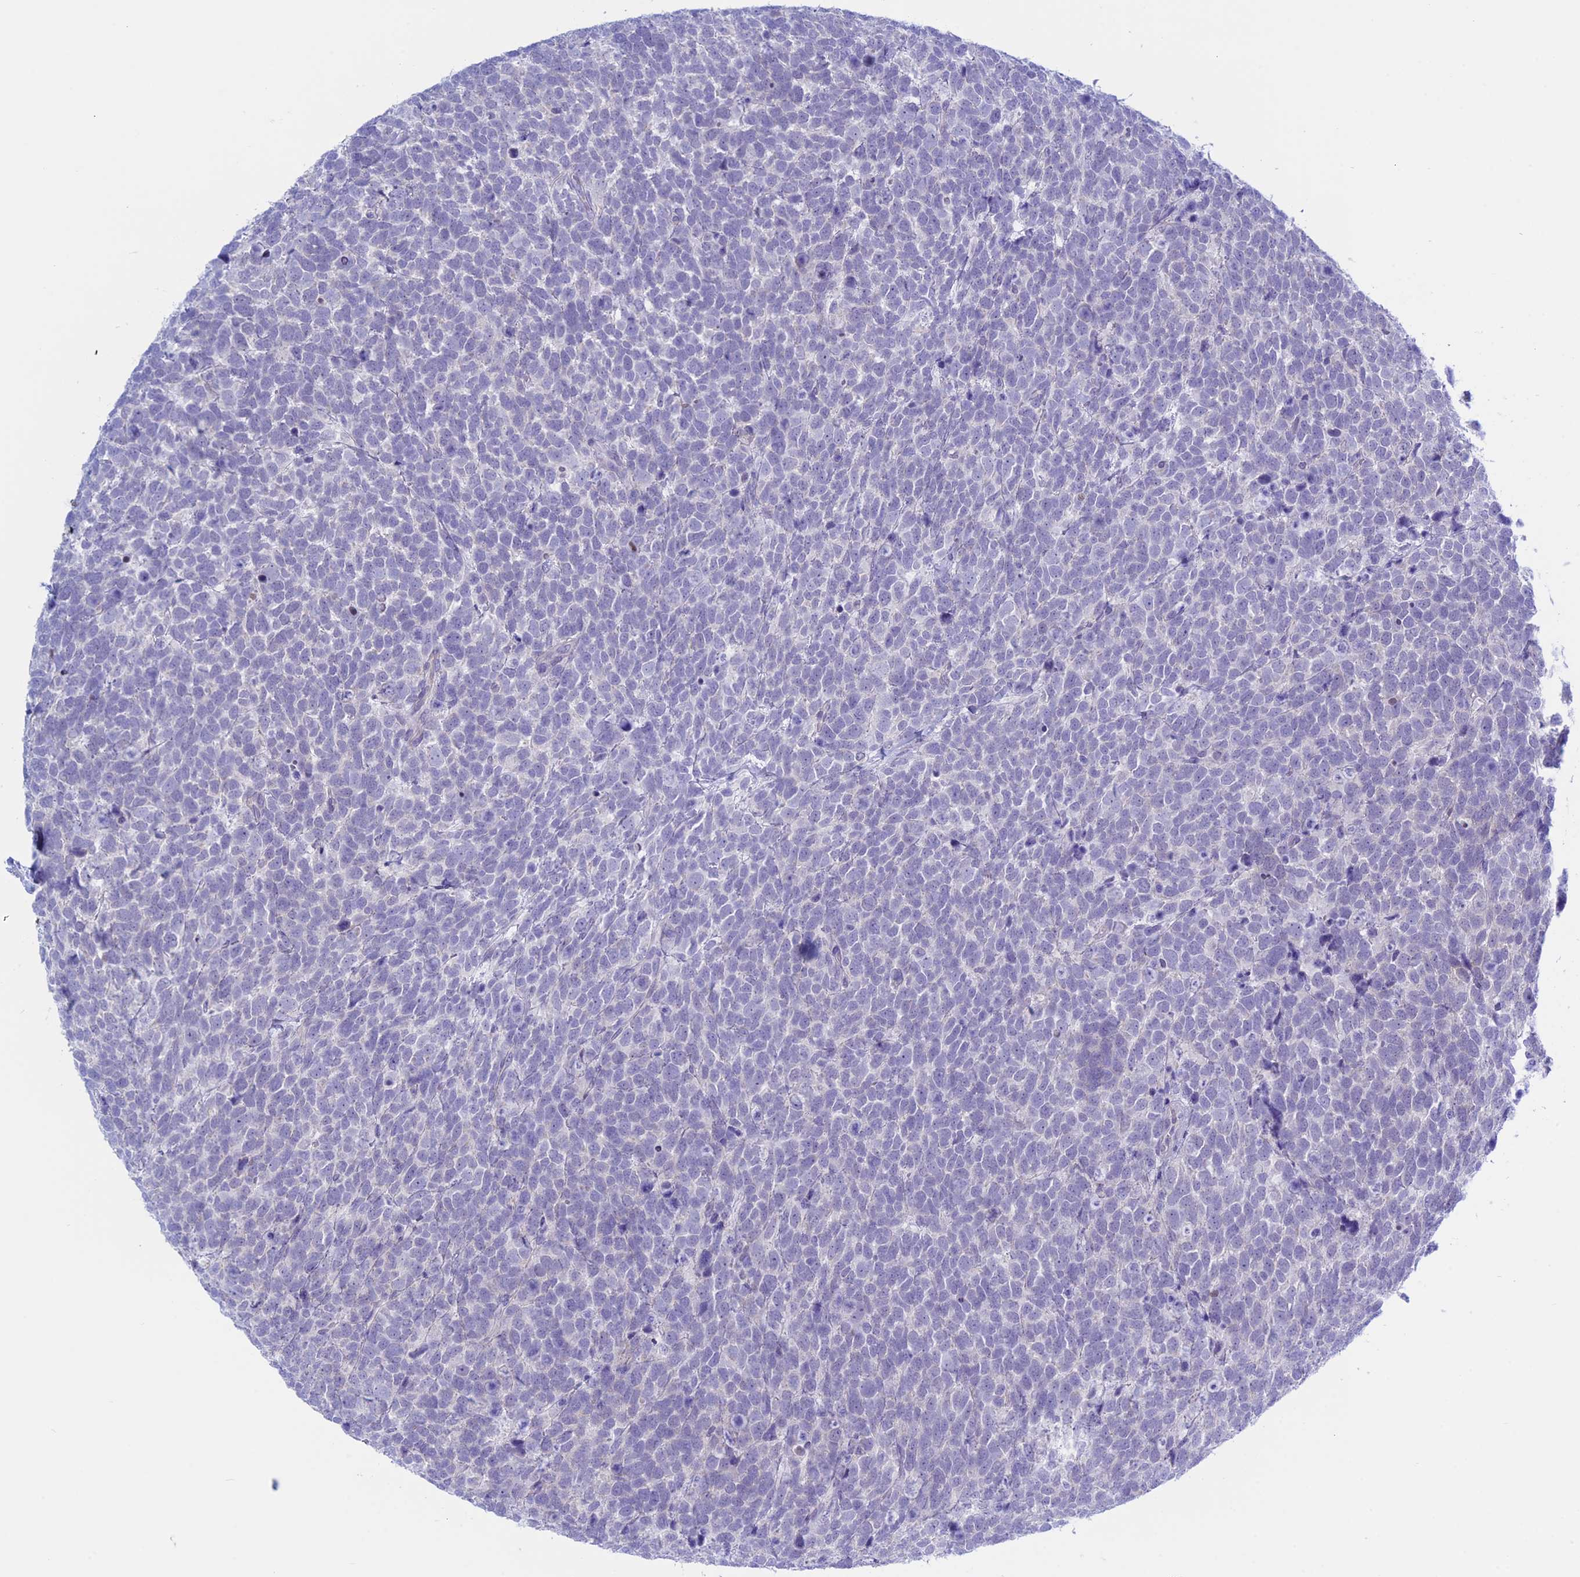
{"staining": {"intensity": "negative", "quantity": "none", "location": "none"}, "tissue": "urothelial cancer", "cell_type": "Tumor cells", "image_type": "cancer", "snomed": [{"axis": "morphology", "description": "Urothelial carcinoma, High grade"}, {"axis": "topography", "description": "Urinary bladder"}], "caption": "An image of human urothelial carcinoma (high-grade) is negative for staining in tumor cells.", "gene": "LHFPL2", "patient": {"sex": "female", "age": 82}}